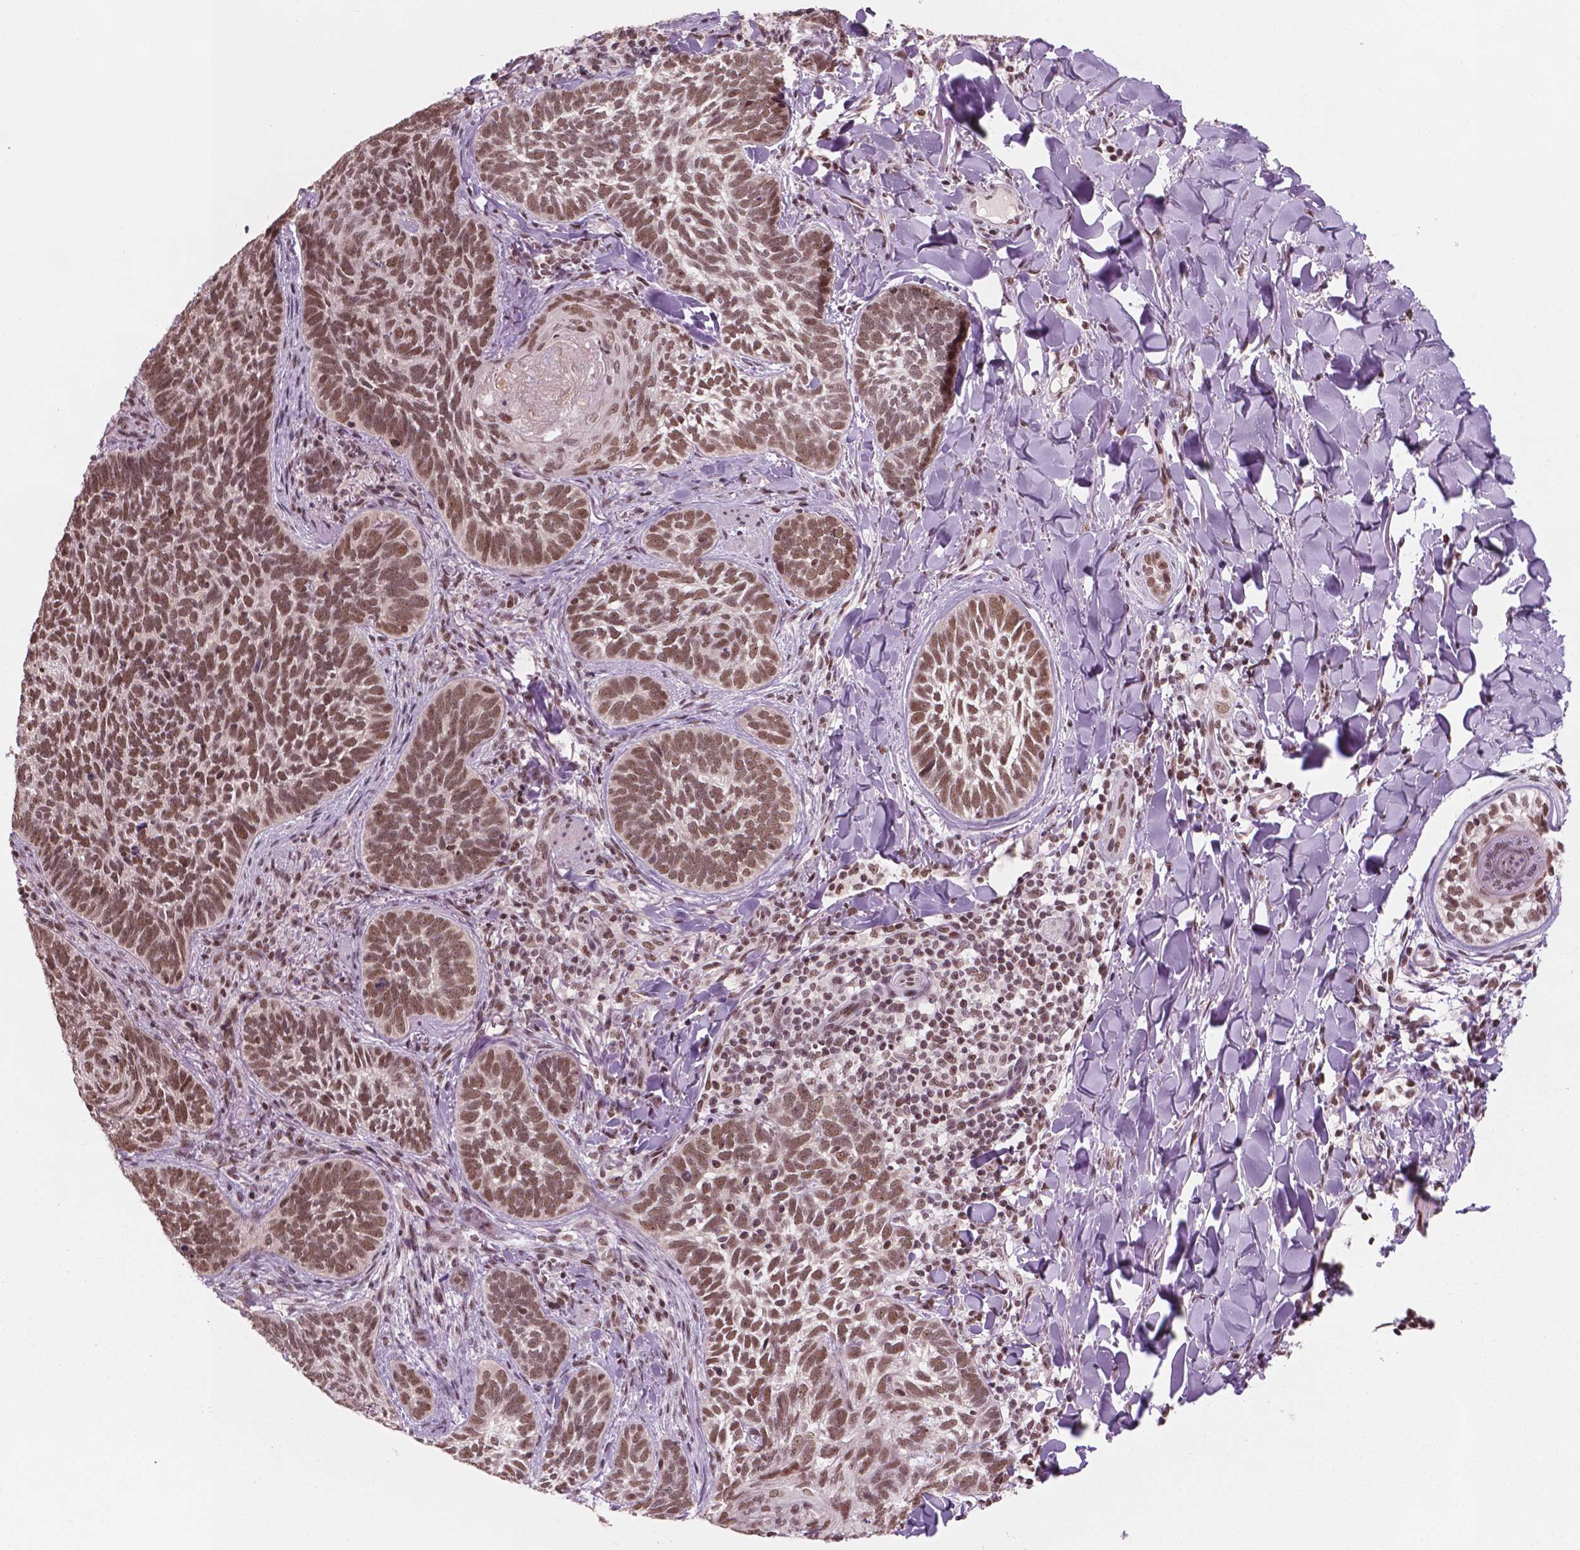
{"staining": {"intensity": "moderate", "quantity": ">75%", "location": "nuclear"}, "tissue": "skin cancer", "cell_type": "Tumor cells", "image_type": "cancer", "snomed": [{"axis": "morphology", "description": "Normal tissue, NOS"}, {"axis": "morphology", "description": "Basal cell carcinoma"}, {"axis": "topography", "description": "Skin"}], "caption": "Immunohistochemistry (IHC) micrograph of neoplastic tissue: skin cancer (basal cell carcinoma) stained using immunohistochemistry shows medium levels of moderate protein expression localized specifically in the nuclear of tumor cells, appearing as a nuclear brown color.", "gene": "POLR2E", "patient": {"sex": "male", "age": 46}}